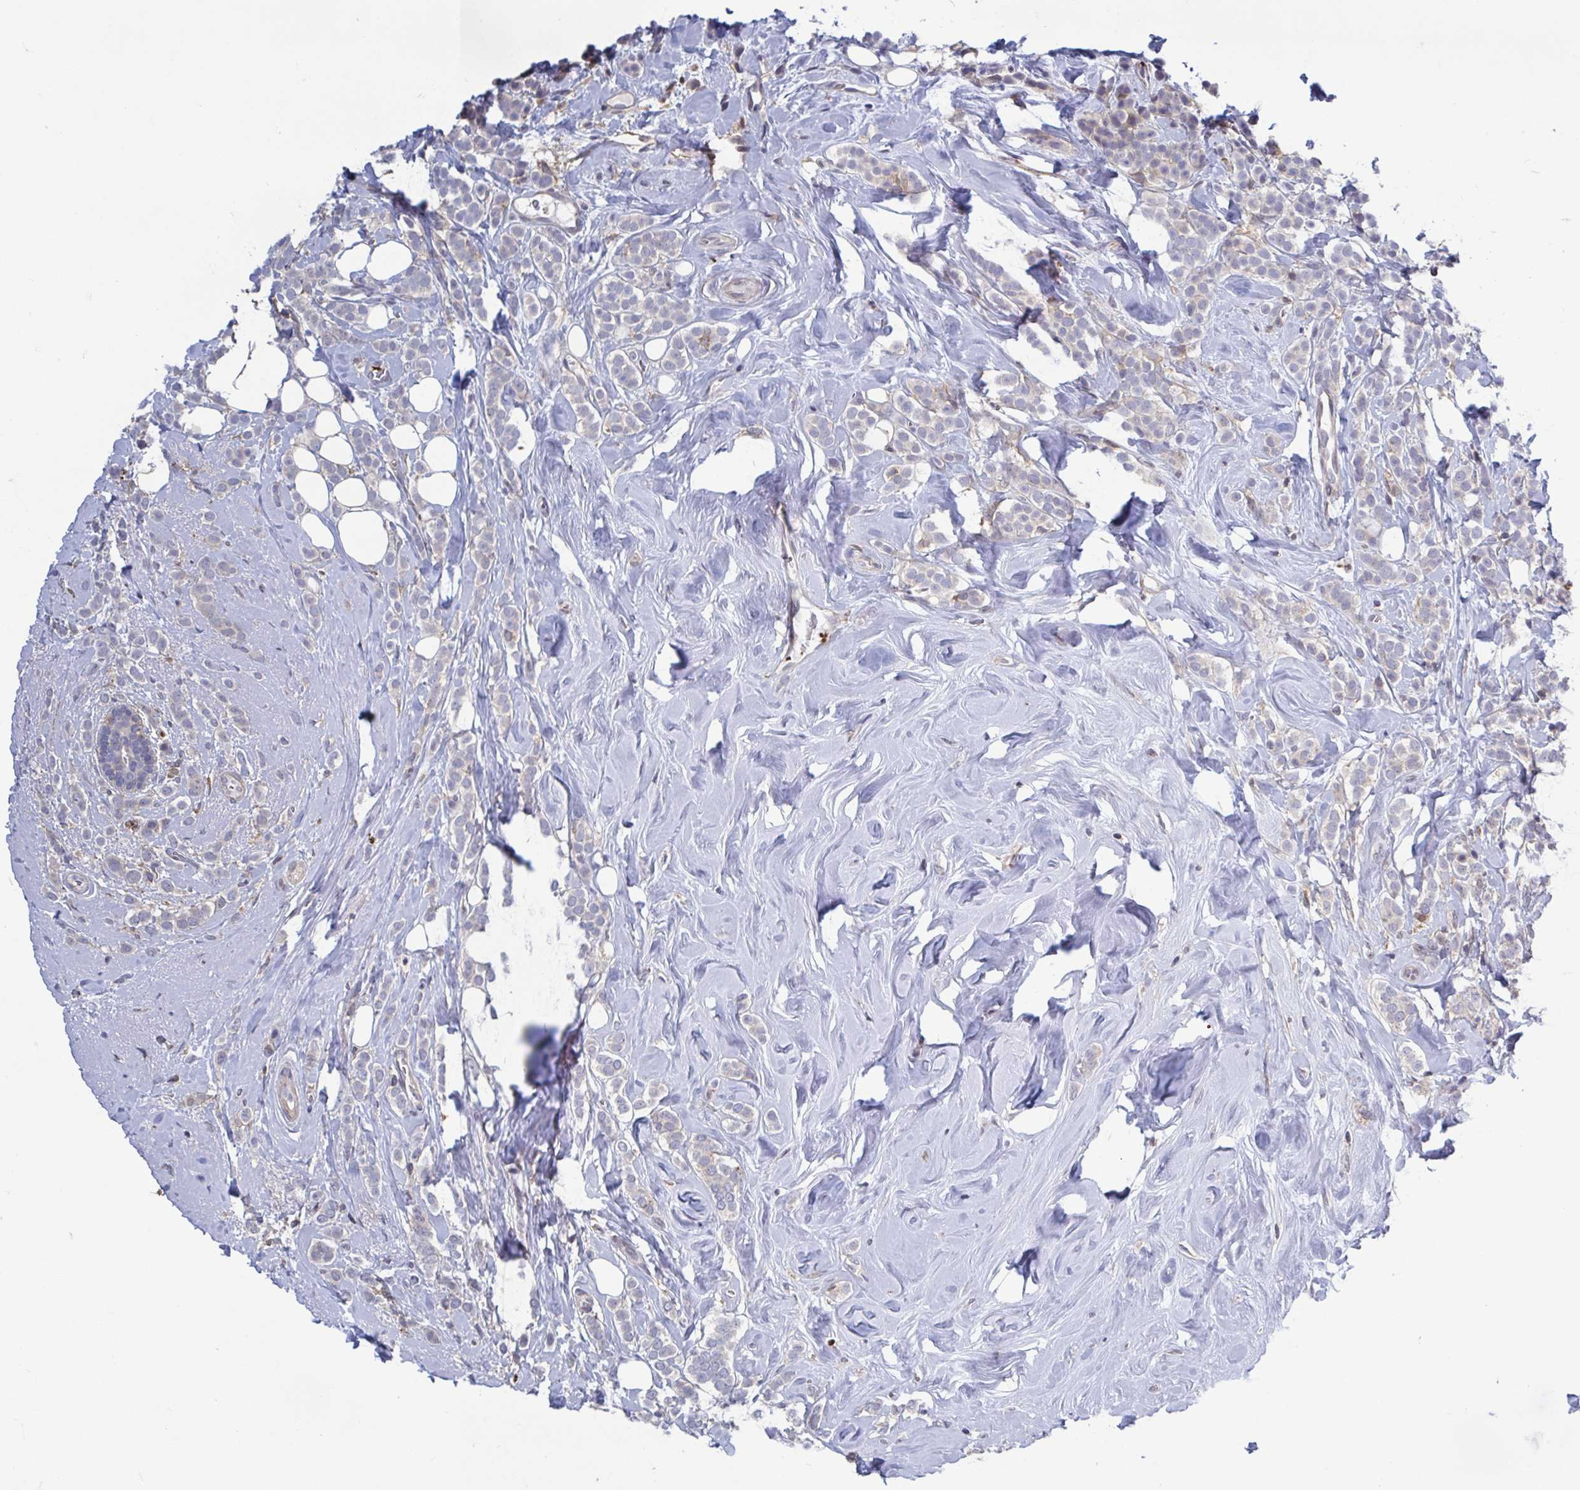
{"staining": {"intensity": "negative", "quantity": "none", "location": "none"}, "tissue": "breast cancer", "cell_type": "Tumor cells", "image_type": "cancer", "snomed": [{"axis": "morphology", "description": "Lobular carcinoma"}, {"axis": "topography", "description": "Breast"}], "caption": "Tumor cells are negative for protein expression in human breast lobular carcinoma.", "gene": "LRRC38", "patient": {"sex": "female", "age": 49}}